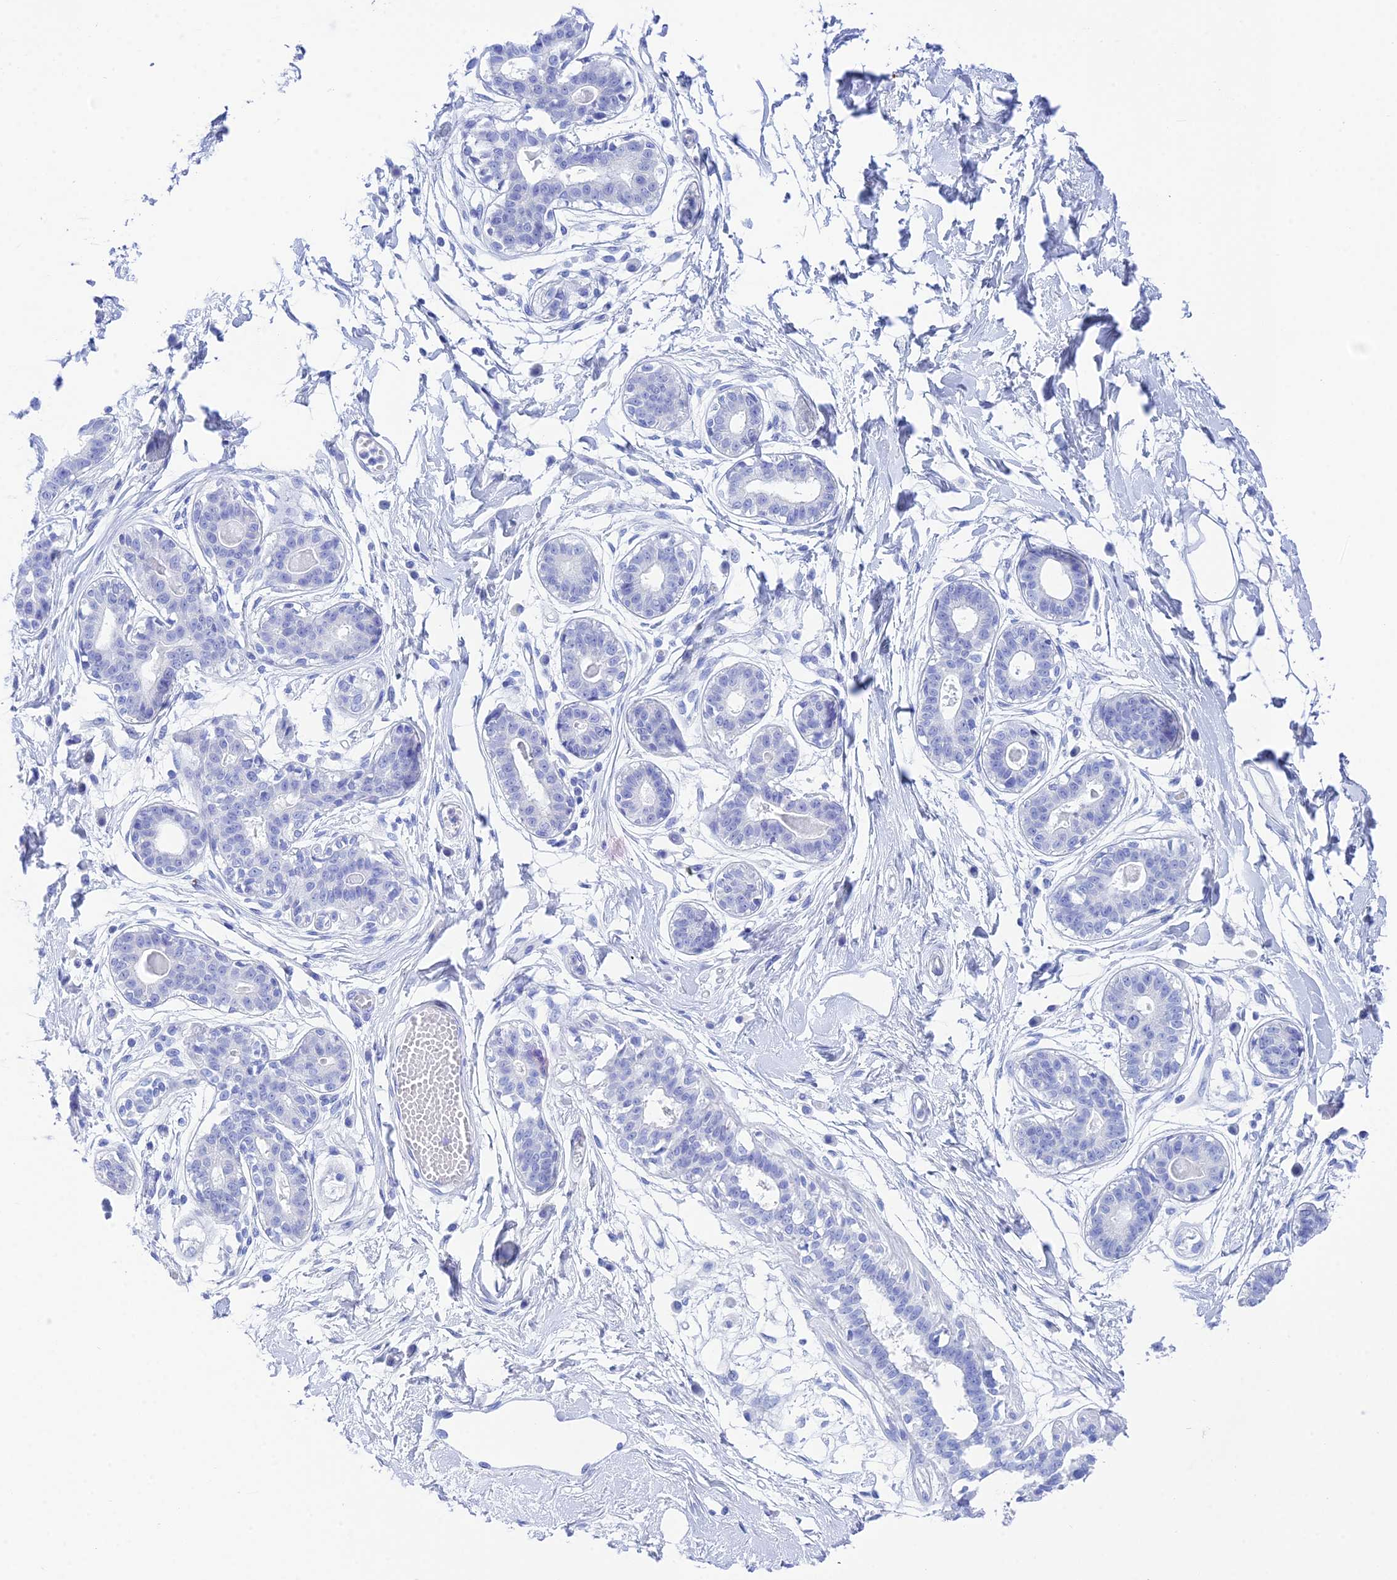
{"staining": {"intensity": "negative", "quantity": "none", "location": "none"}, "tissue": "breast", "cell_type": "Adipocytes", "image_type": "normal", "snomed": [{"axis": "morphology", "description": "Normal tissue, NOS"}, {"axis": "topography", "description": "Breast"}], "caption": "Immunohistochemistry (IHC) of normal breast reveals no expression in adipocytes.", "gene": "REG1A", "patient": {"sex": "female", "age": 45}}